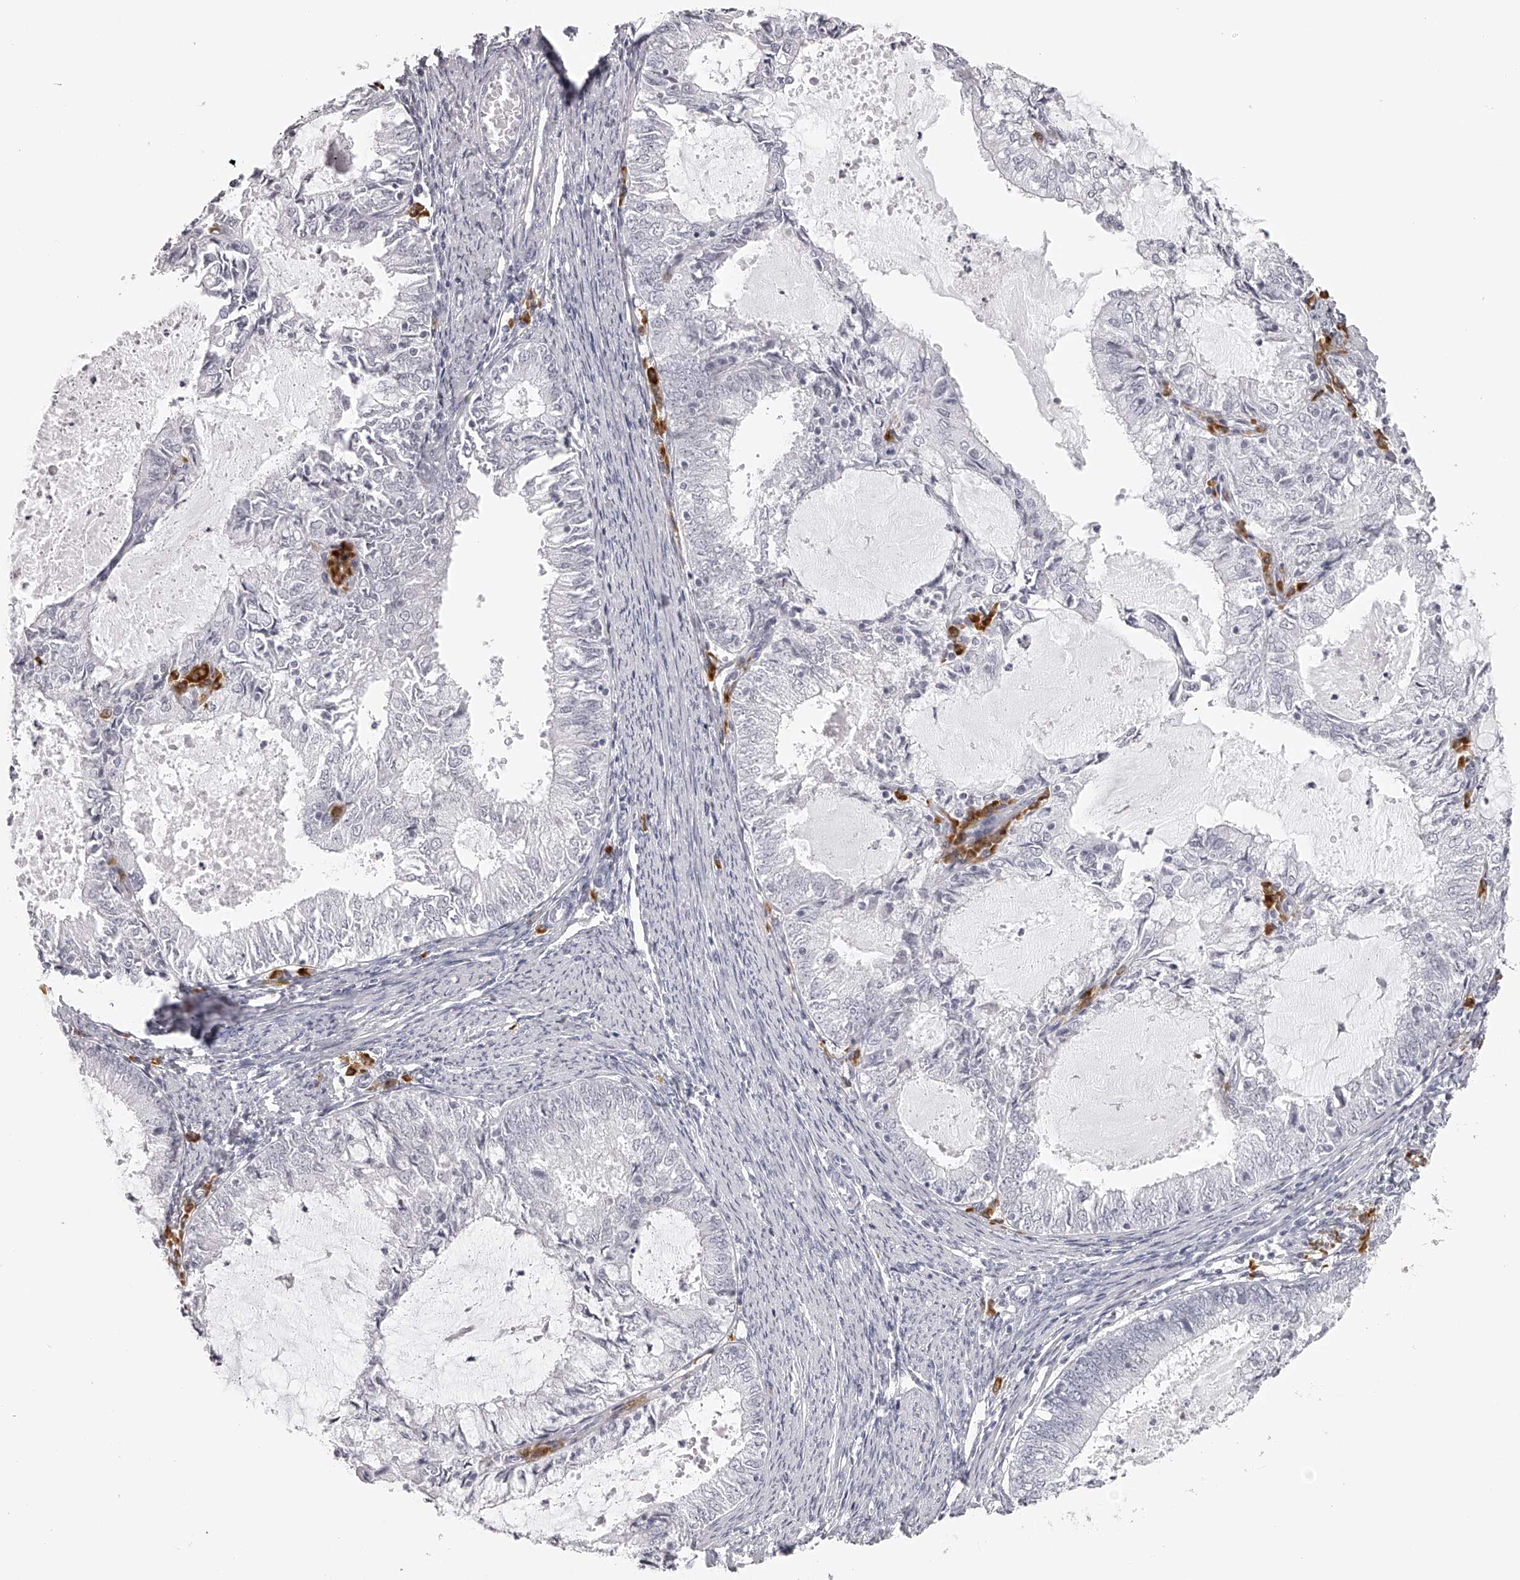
{"staining": {"intensity": "negative", "quantity": "none", "location": "none"}, "tissue": "endometrial cancer", "cell_type": "Tumor cells", "image_type": "cancer", "snomed": [{"axis": "morphology", "description": "Adenocarcinoma, NOS"}, {"axis": "topography", "description": "Endometrium"}], "caption": "Immunohistochemical staining of adenocarcinoma (endometrial) demonstrates no significant positivity in tumor cells.", "gene": "SEC11C", "patient": {"sex": "female", "age": 57}}